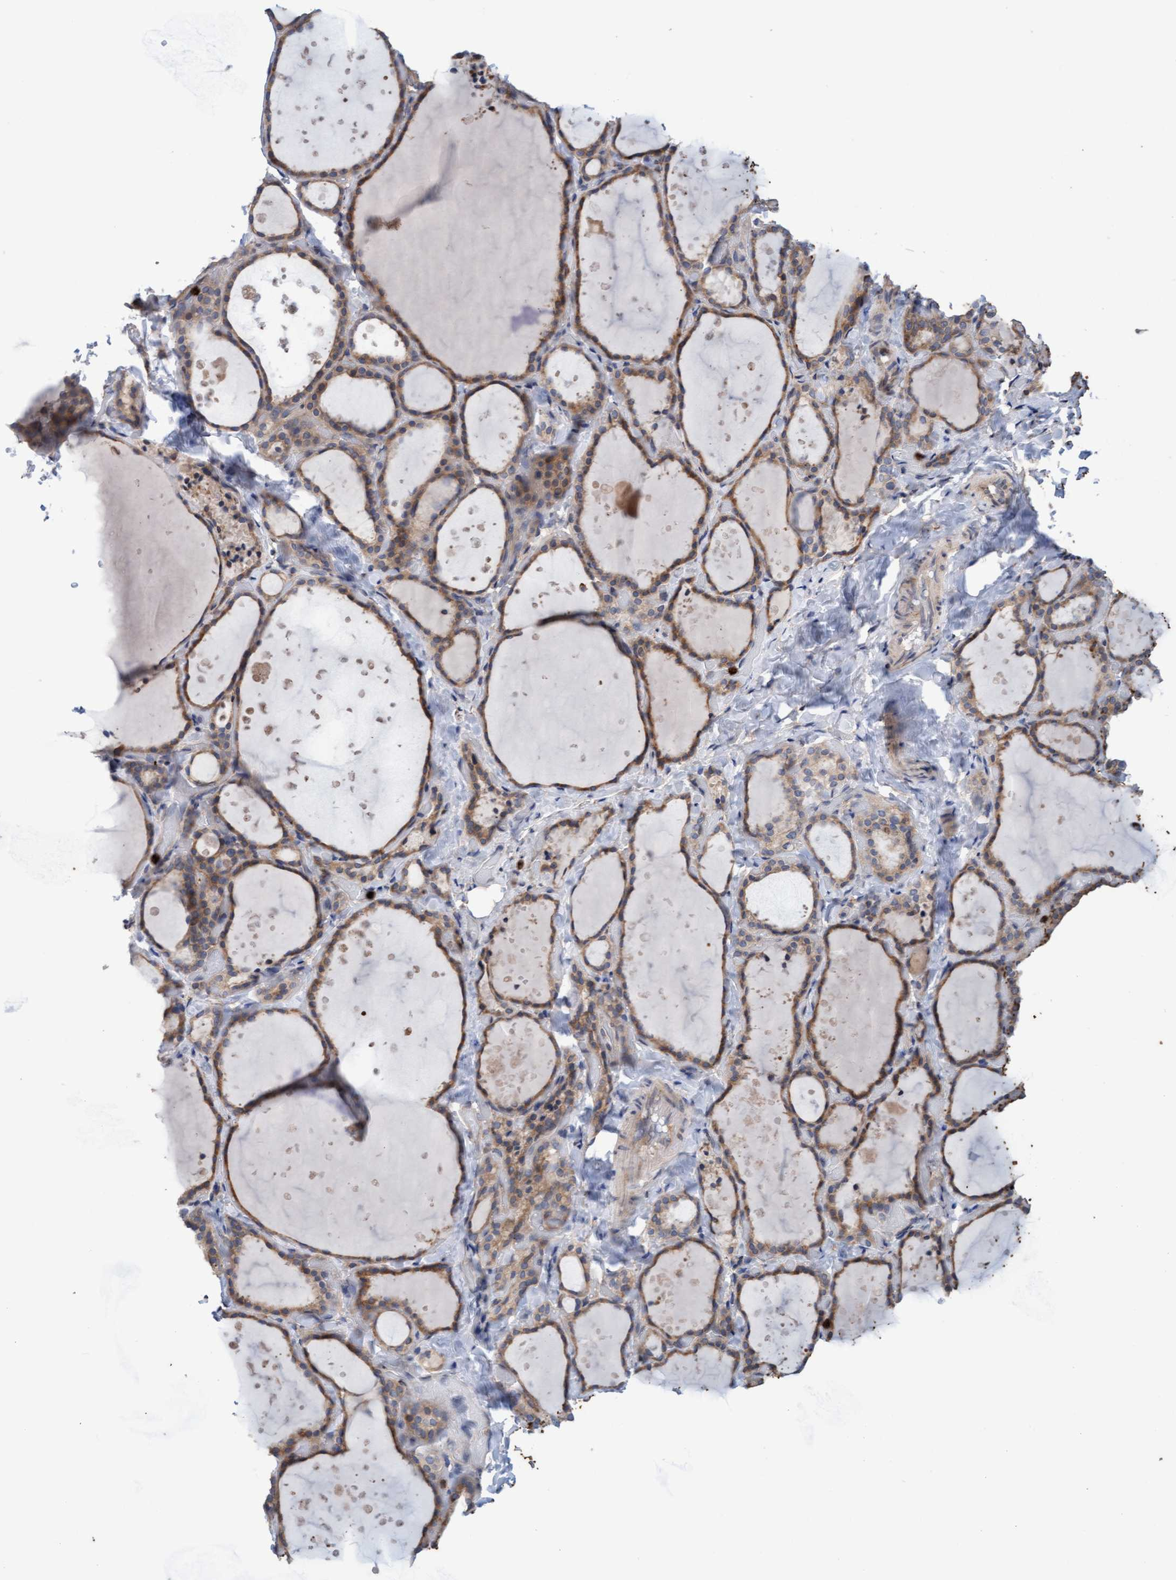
{"staining": {"intensity": "moderate", "quantity": ">75%", "location": "cytoplasmic/membranous"}, "tissue": "thyroid gland", "cell_type": "Glandular cells", "image_type": "normal", "snomed": [{"axis": "morphology", "description": "Normal tissue, NOS"}, {"axis": "topography", "description": "Thyroid gland"}], "caption": "Protein expression analysis of normal human thyroid gland reveals moderate cytoplasmic/membranous expression in approximately >75% of glandular cells. (Stains: DAB in brown, nuclei in blue, Microscopy: brightfield microscopy at high magnification).", "gene": "MMP8", "patient": {"sex": "female", "age": 44}}